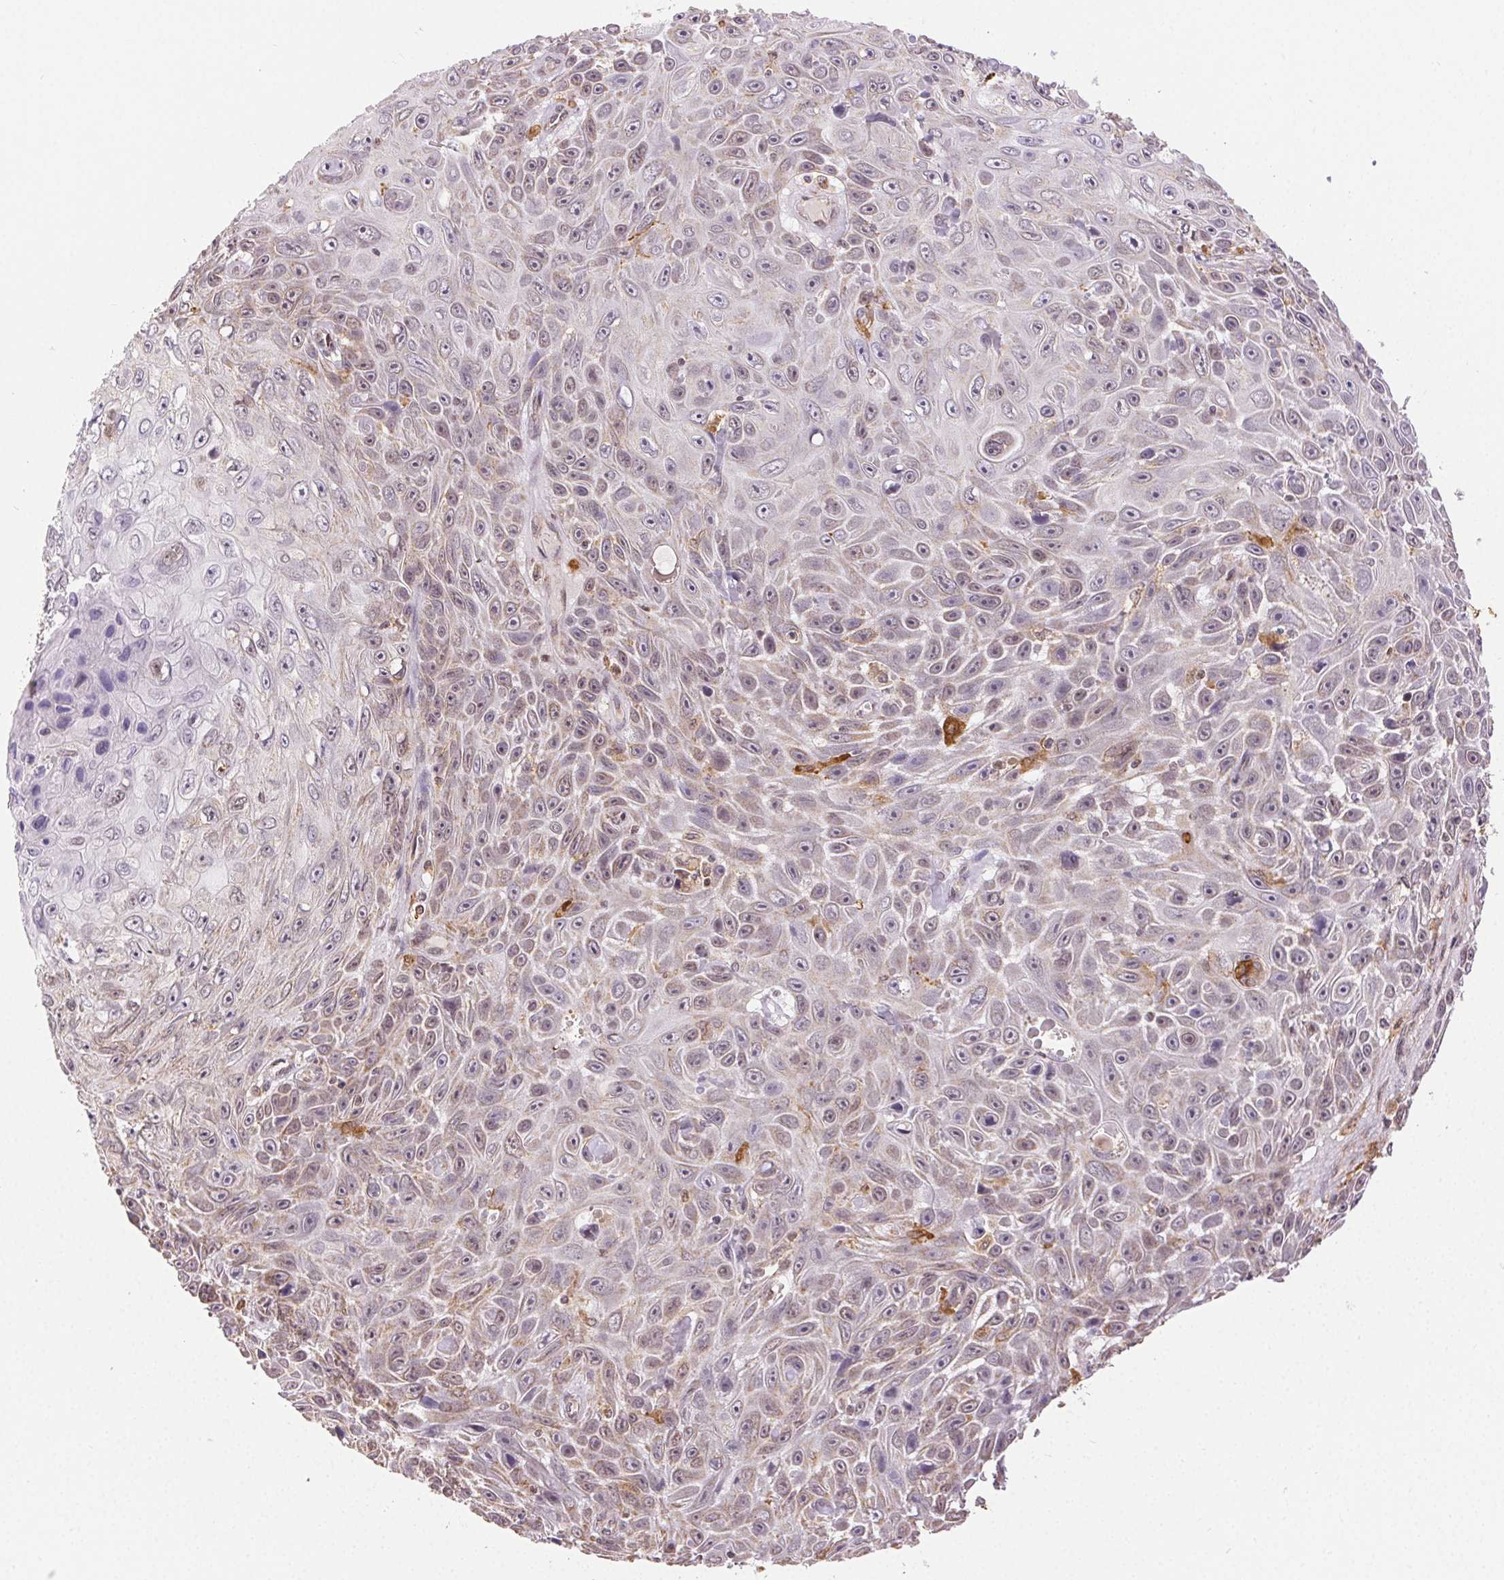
{"staining": {"intensity": "negative", "quantity": "none", "location": "none"}, "tissue": "skin cancer", "cell_type": "Tumor cells", "image_type": "cancer", "snomed": [{"axis": "morphology", "description": "Squamous cell carcinoma, NOS"}, {"axis": "topography", "description": "Skin"}], "caption": "The micrograph shows no significant expression in tumor cells of squamous cell carcinoma (skin).", "gene": "PIWIL4", "patient": {"sex": "male", "age": 82}}